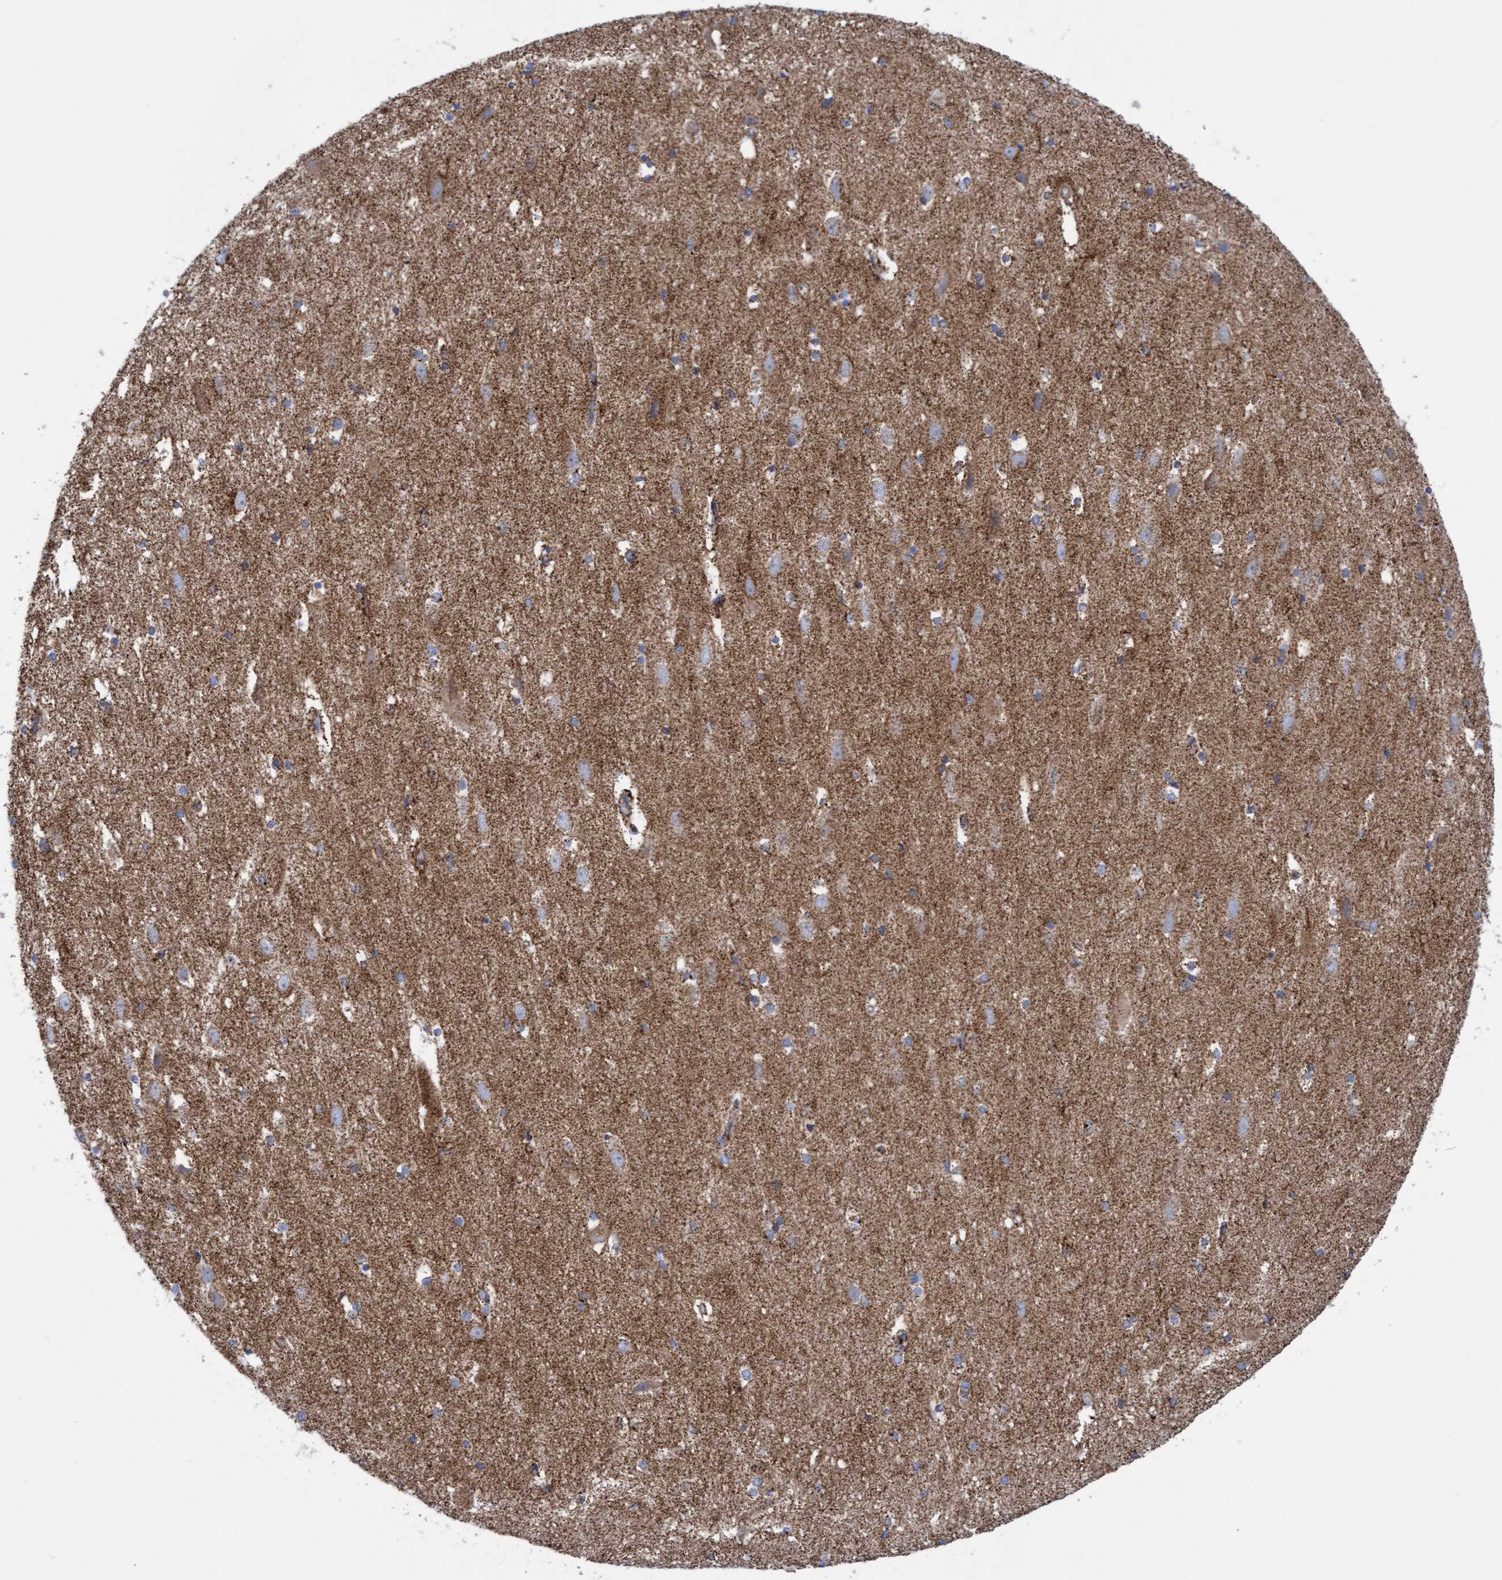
{"staining": {"intensity": "moderate", "quantity": "25%-75%", "location": "cytoplasmic/membranous"}, "tissue": "hippocampus", "cell_type": "Glial cells", "image_type": "normal", "snomed": [{"axis": "morphology", "description": "Normal tissue, NOS"}, {"axis": "topography", "description": "Hippocampus"}], "caption": "IHC staining of benign hippocampus, which reveals medium levels of moderate cytoplasmic/membranous positivity in approximately 25%-75% of glial cells indicating moderate cytoplasmic/membranous protein expression. The staining was performed using DAB (brown) for protein detection and nuclei were counterstained in hematoxylin (blue).", "gene": "GGTA1", "patient": {"sex": "female", "age": 19}}